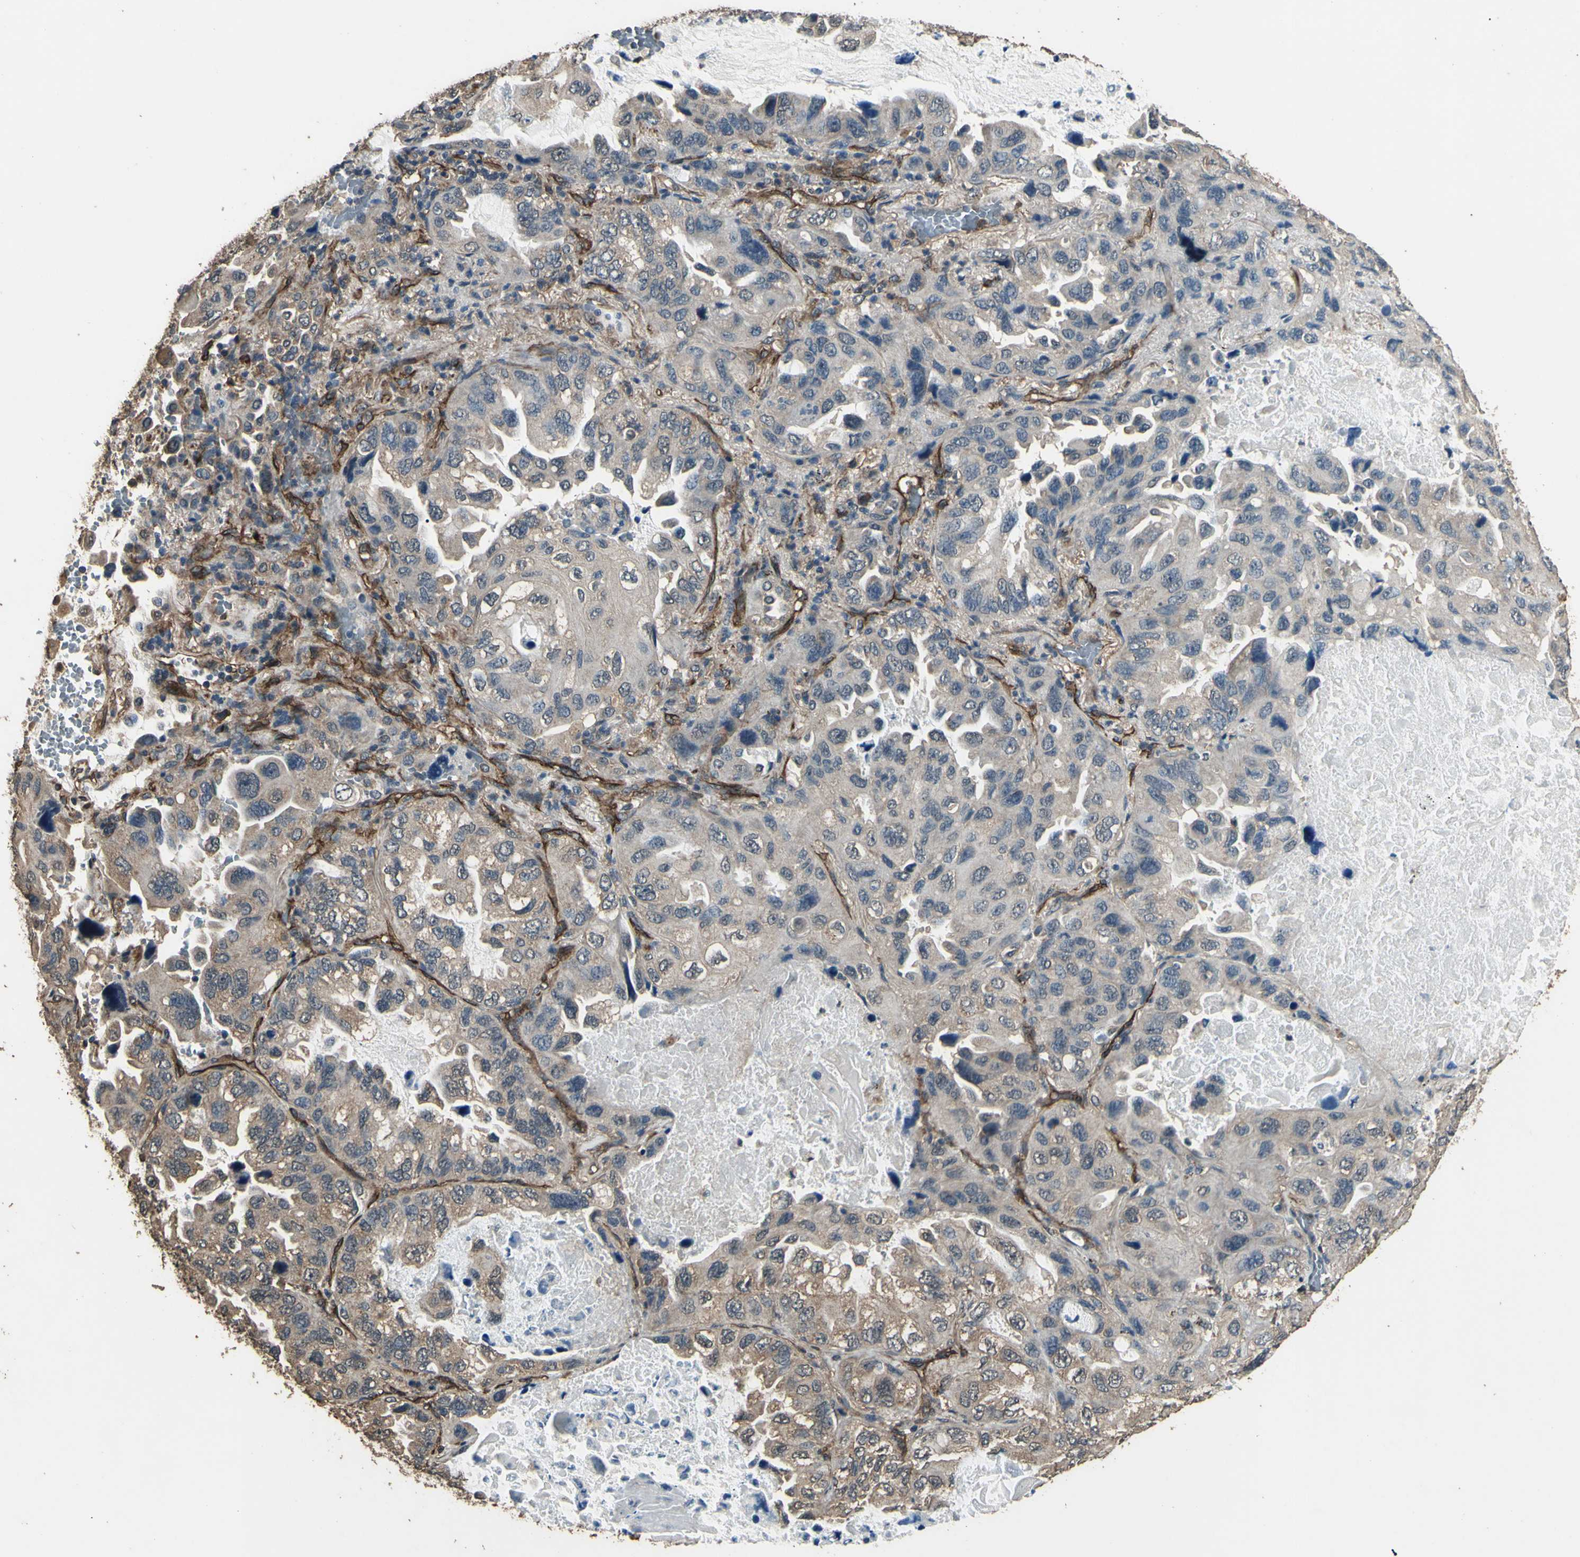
{"staining": {"intensity": "weak", "quantity": ">75%", "location": "cytoplasmic/membranous"}, "tissue": "lung cancer", "cell_type": "Tumor cells", "image_type": "cancer", "snomed": [{"axis": "morphology", "description": "Squamous cell carcinoma, NOS"}, {"axis": "topography", "description": "Lung"}], "caption": "IHC histopathology image of neoplastic tissue: human lung cancer (squamous cell carcinoma) stained using immunohistochemistry demonstrates low levels of weak protein expression localized specifically in the cytoplasmic/membranous of tumor cells, appearing as a cytoplasmic/membranous brown color.", "gene": "TSPO", "patient": {"sex": "female", "age": 73}}